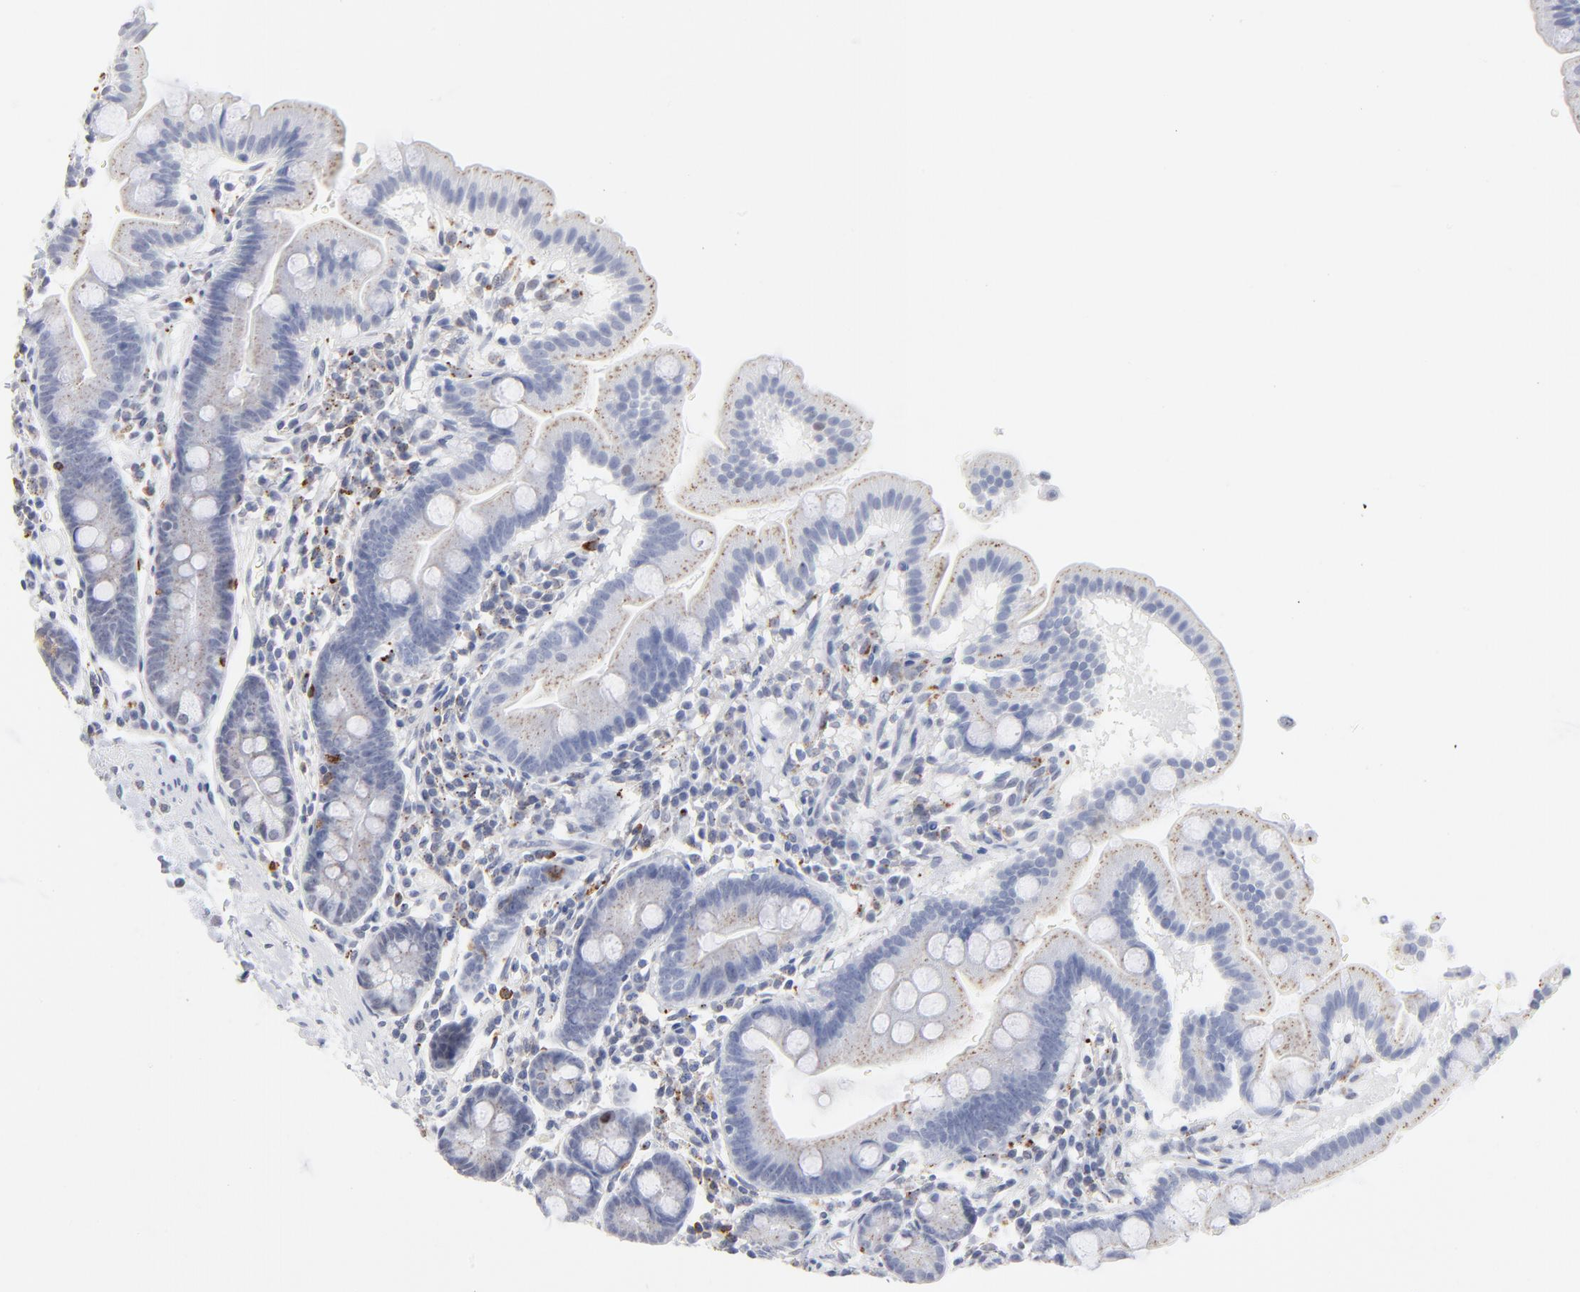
{"staining": {"intensity": "moderate", "quantity": ">75%", "location": "cytoplasmic/membranous"}, "tissue": "duodenum", "cell_type": "Glandular cells", "image_type": "normal", "snomed": [{"axis": "morphology", "description": "Normal tissue, NOS"}, {"axis": "topography", "description": "Duodenum"}], "caption": "Brown immunohistochemical staining in unremarkable duodenum demonstrates moderate cytoplasmic/membranous staining in about >75% of glandular cells.", "gene": "LTBP2", "patient": {"sex": "male", "age": 50}}